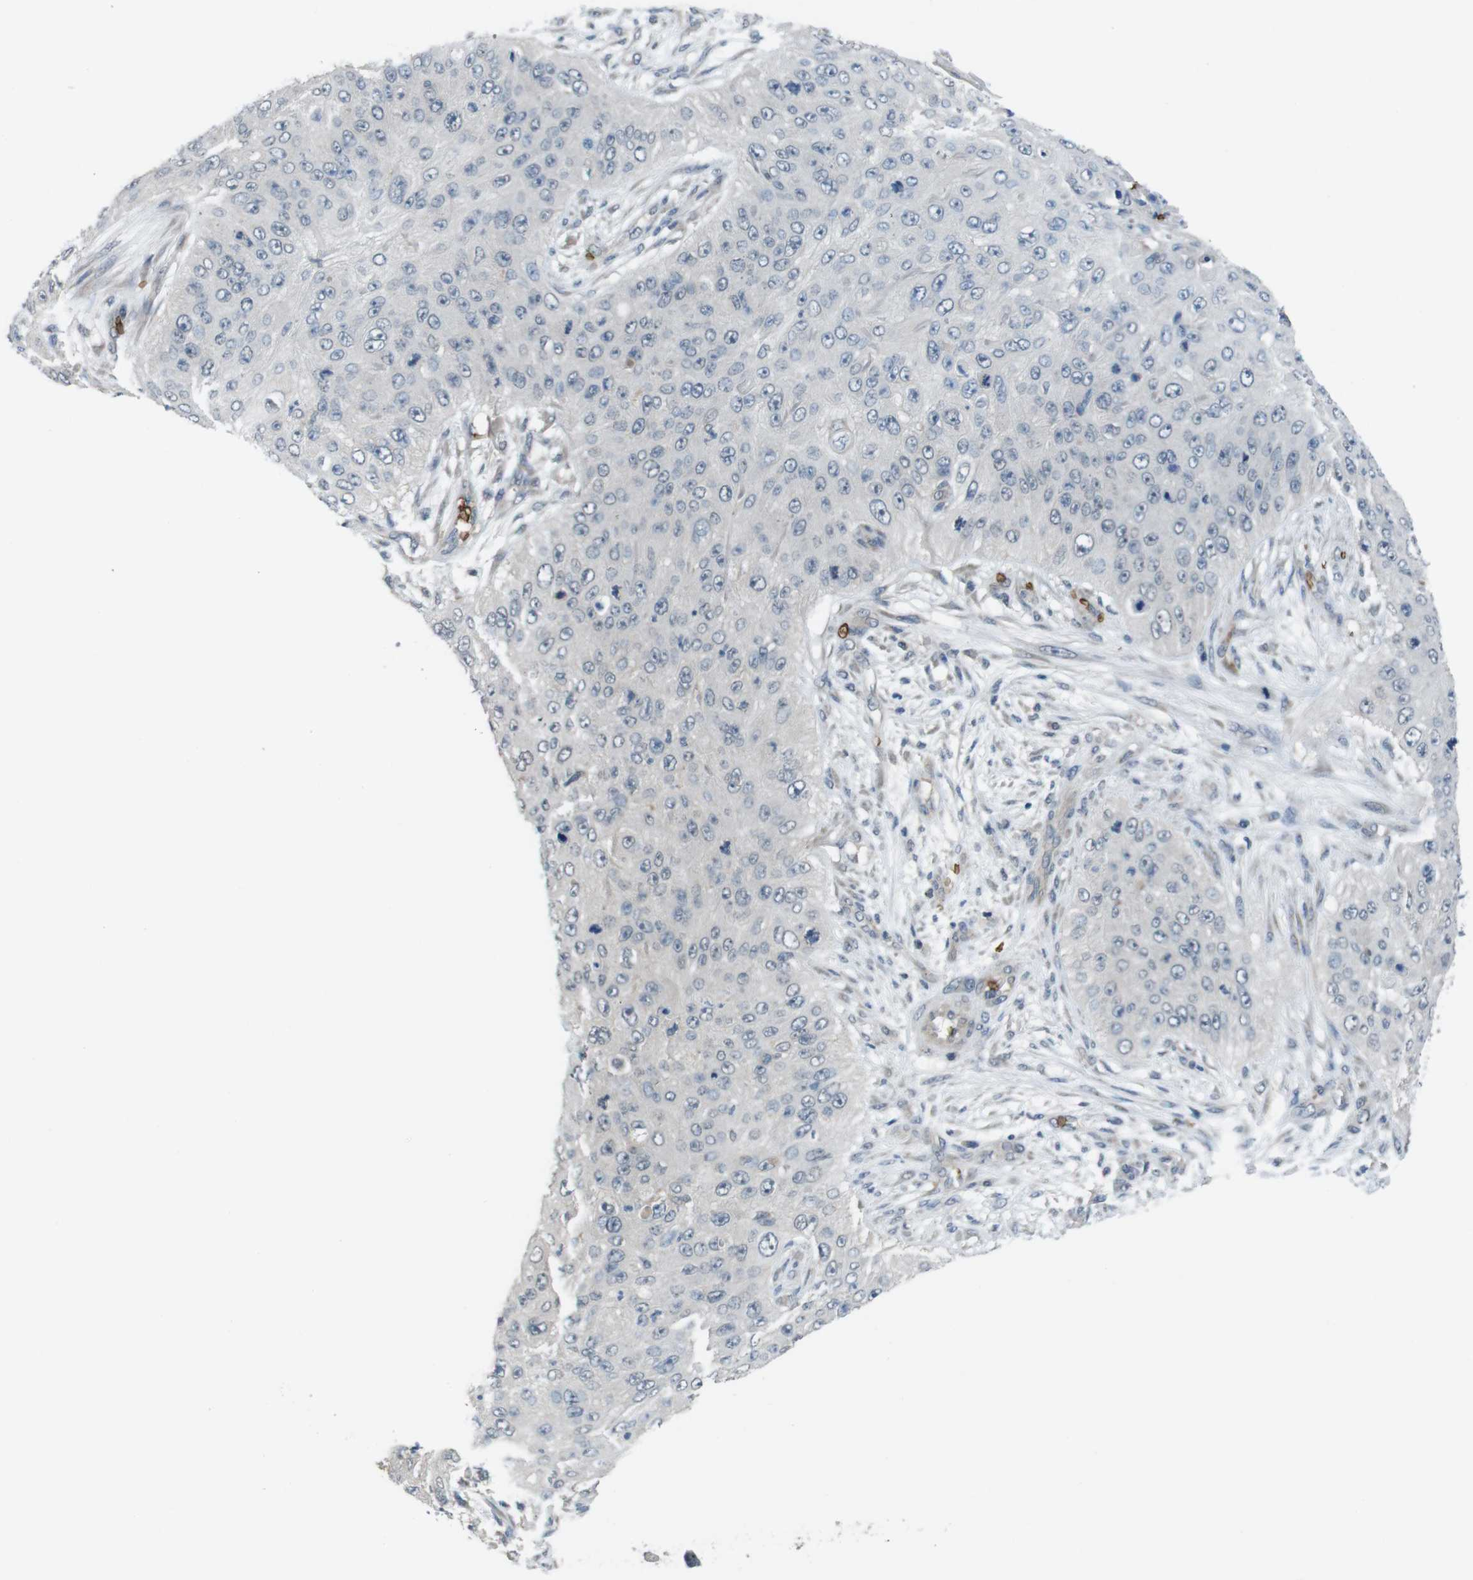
{"staining": {"intensity": "negative", "quantity": "none", "location": "none"}, "tissue": "skin cancer", "cell_type": "Tumor cells", "image_type": "cancer", "snomed": [{"axis": "morphology", "description": "Squamous cell carcinoma, NOS"}, {"axis": "topography", "description": "Skin"}], "caption": "Tumor cells show no significant protein positivity in skin cancer. Nuclei are stained in blue.", "gene": "GYPA", "patient": {"sex": "female", "age": 80}}